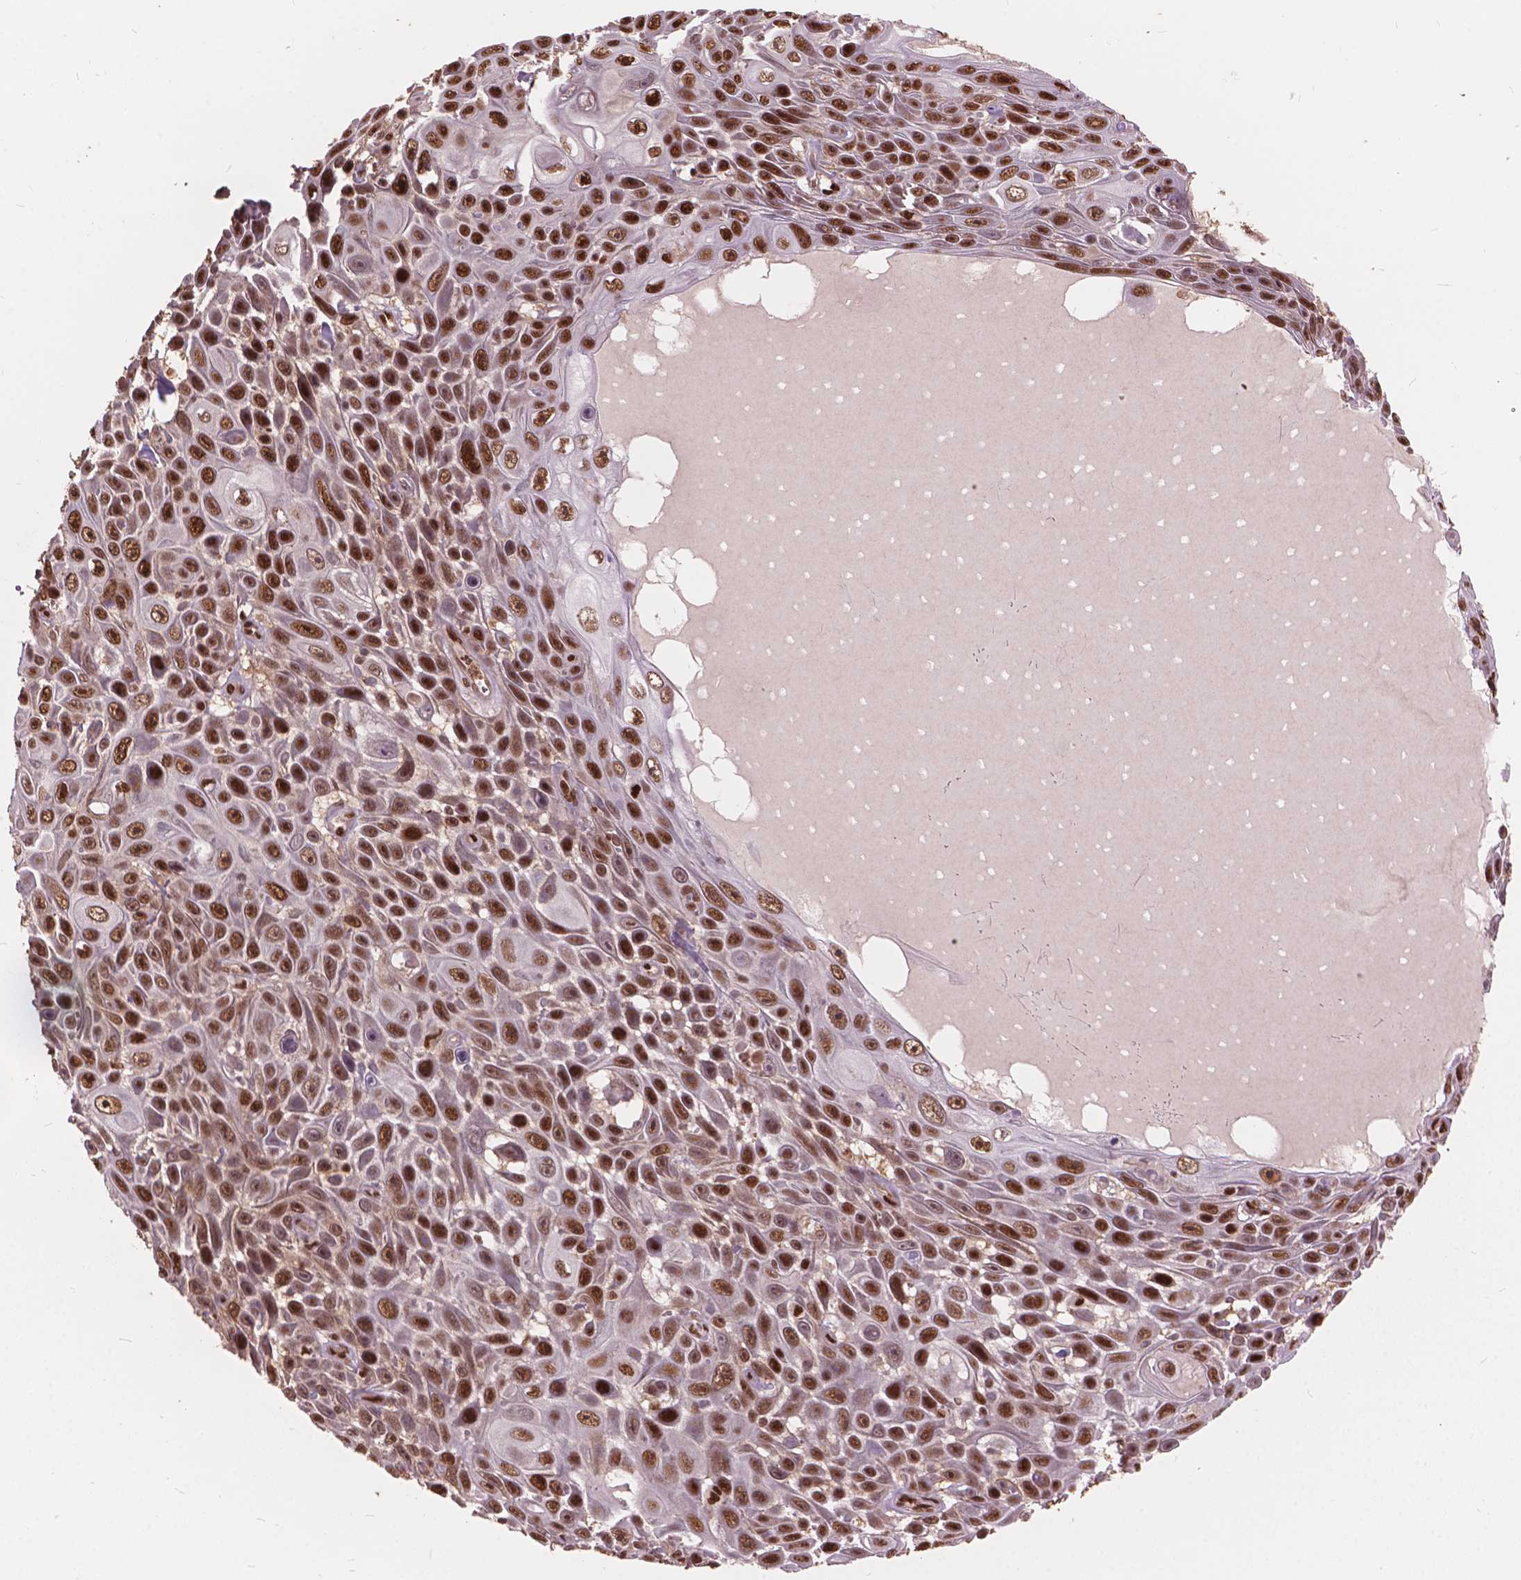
{"staining": {"intensity": "strong", "quantity": ">75%", "location": "nuclear"}, "tissue": "skin cancer", "cell_type": "Tumor cells", "image_type": "cancer", "snomed": [{"axis": "morphology", "description": "Squamous cell carcinoma, NOS"}, {"axis": "topography", "description": "Skin"}], "caption": "IHC (DAB) staining of human squamous cell carcinoma (skin) exhibits strong nuclear protein expression in approximately >75% of tumor cells.", "gene": "ANP32B", "patient": {"sex": "male", "age": 82}}